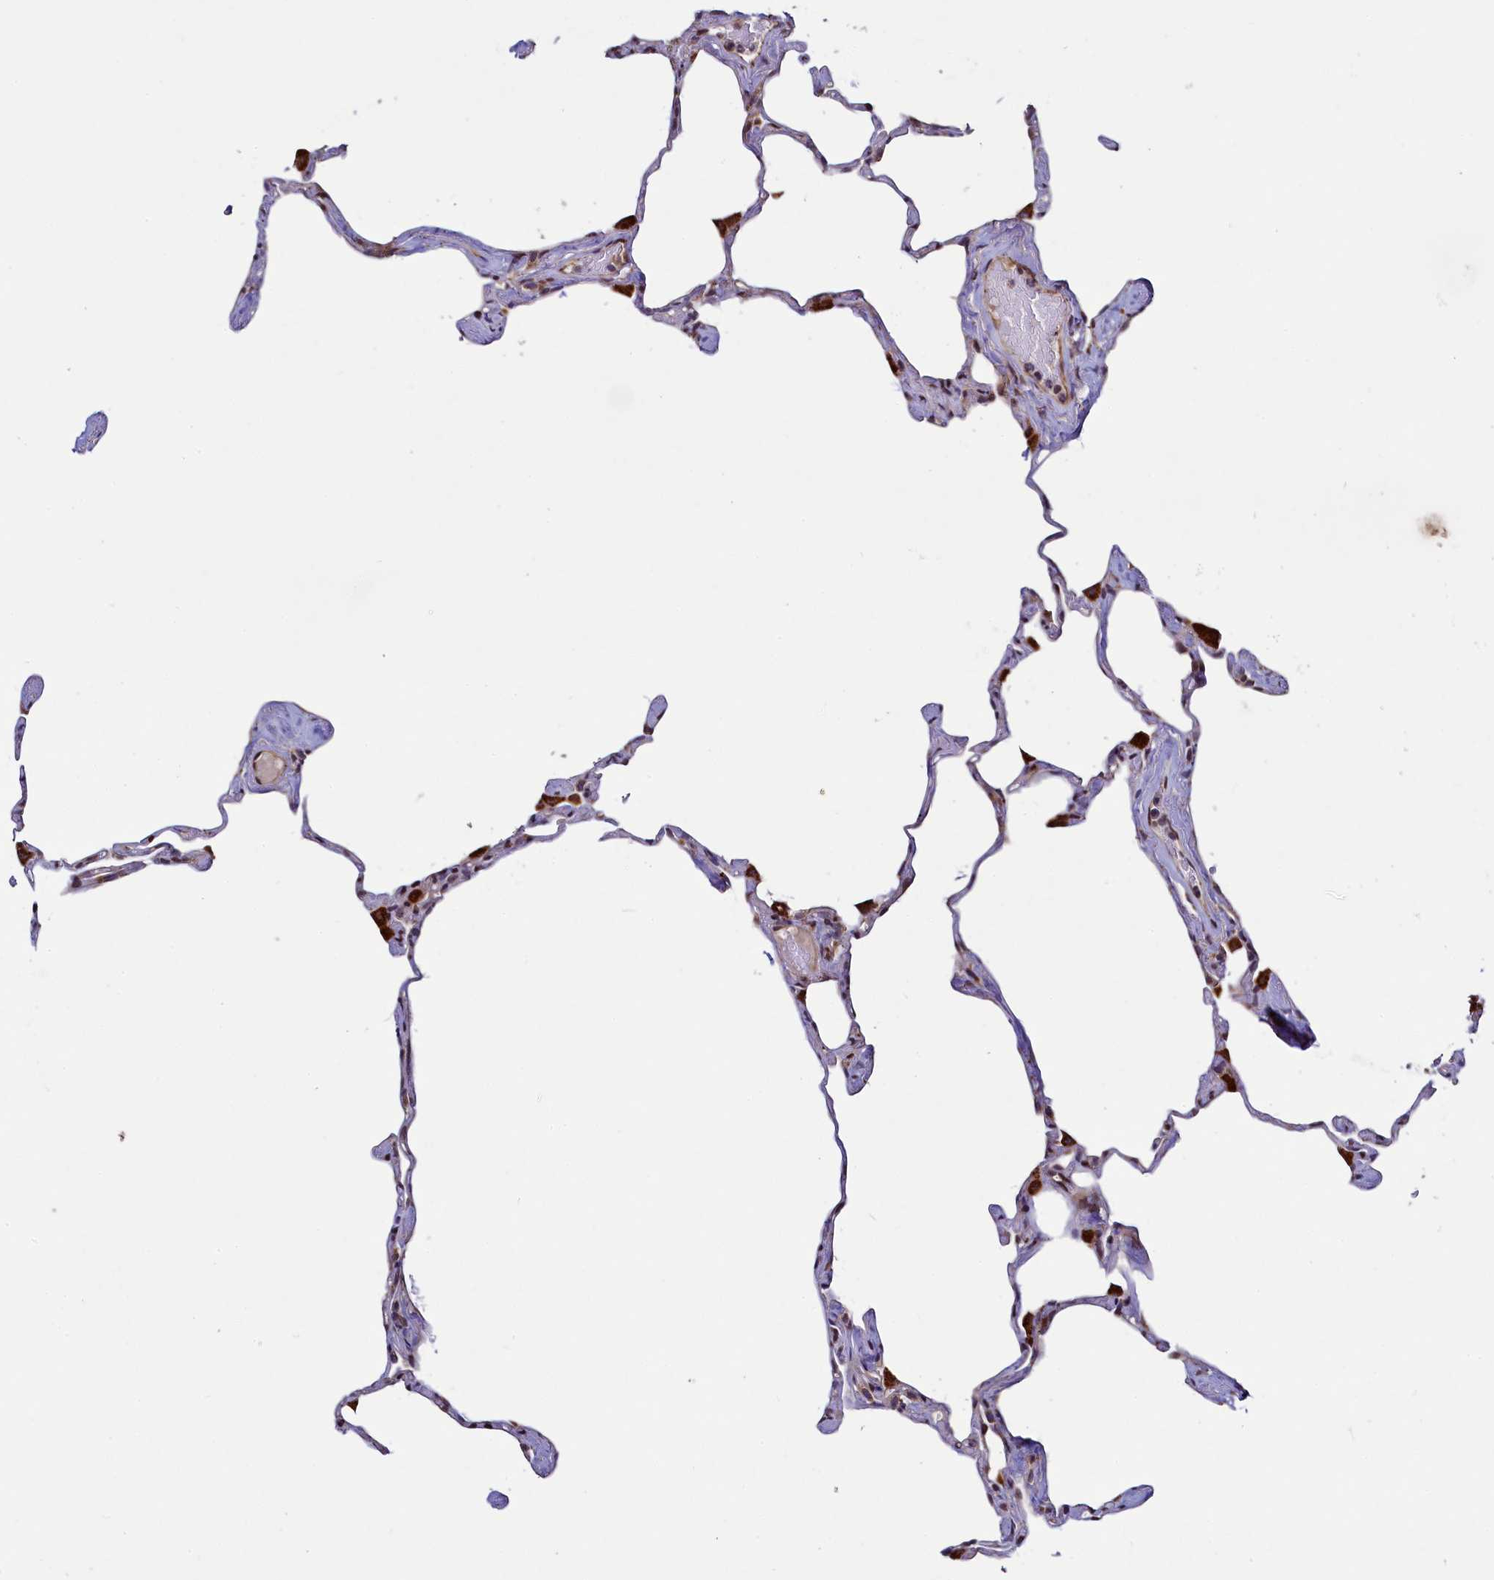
{"staining": {"intensity": "moderate", "quantity": "25%-75%", "location": "cytoplasmic/membranous"}, "tissue": "lung", "cell_type": "Alveolar cells", "image_type": "normal", "snomed": [{"axis": "morphology", "description": "Normal tissue, NOS"}, {"axis": "topography", "description": "Lung"}], "caption": "A histopathology image showing moderate cytoplasmic/membranous expression in about 25%-75% of alveolar cells in unremarkable lung, as visualized by brown immunohistochemical staining.", "gene": "ZNF577", "patient": {"sex": "male", "age": 65}}